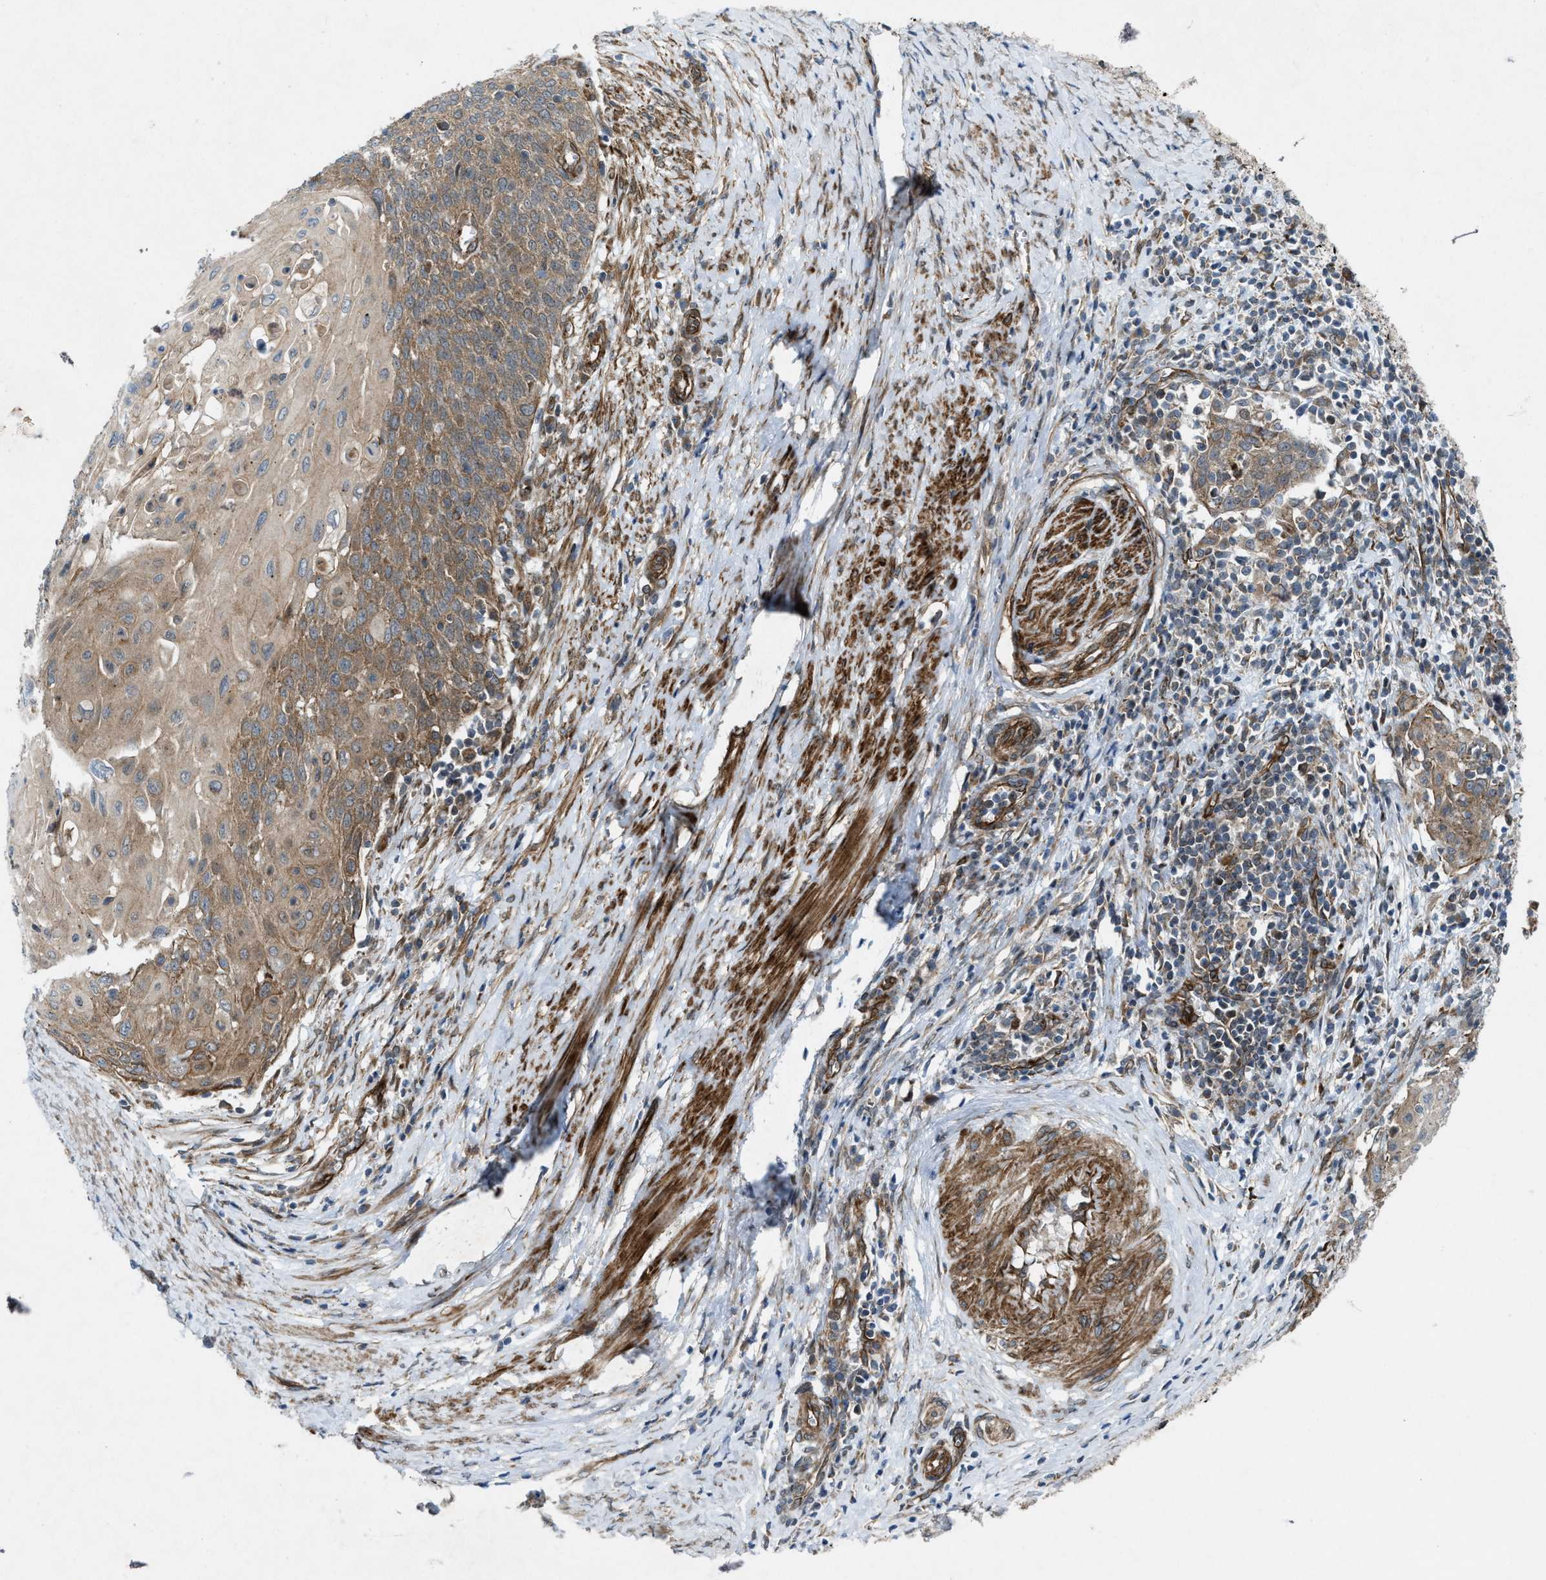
{"staining": {"intensity": "moderate", "quantity": ">75%", "location": "cytoplasmic/membranous"}, "tissue": "cervical cancer", "cell_type": "Tumor cells", "image_type": "cancer", "snomed": [{"axis": "morphology", "description": "Squamous cell carcinoma, NOS"}, {"axis": "topography", "description": "Cervix"}], "caption": "An IHC histopathology image of neoplastic tissue is shown. Protein staining in brown shows moderate cytoplasmic/membranous positivity in squamous cell carcinoma (cervical) within tumor cells. Immunohistochemistry (ihc) stains the protein of interest in brown and the nuclei are stained blue.", "gene": "URGCP", "patient": {"sex": "female", "age": 39}}